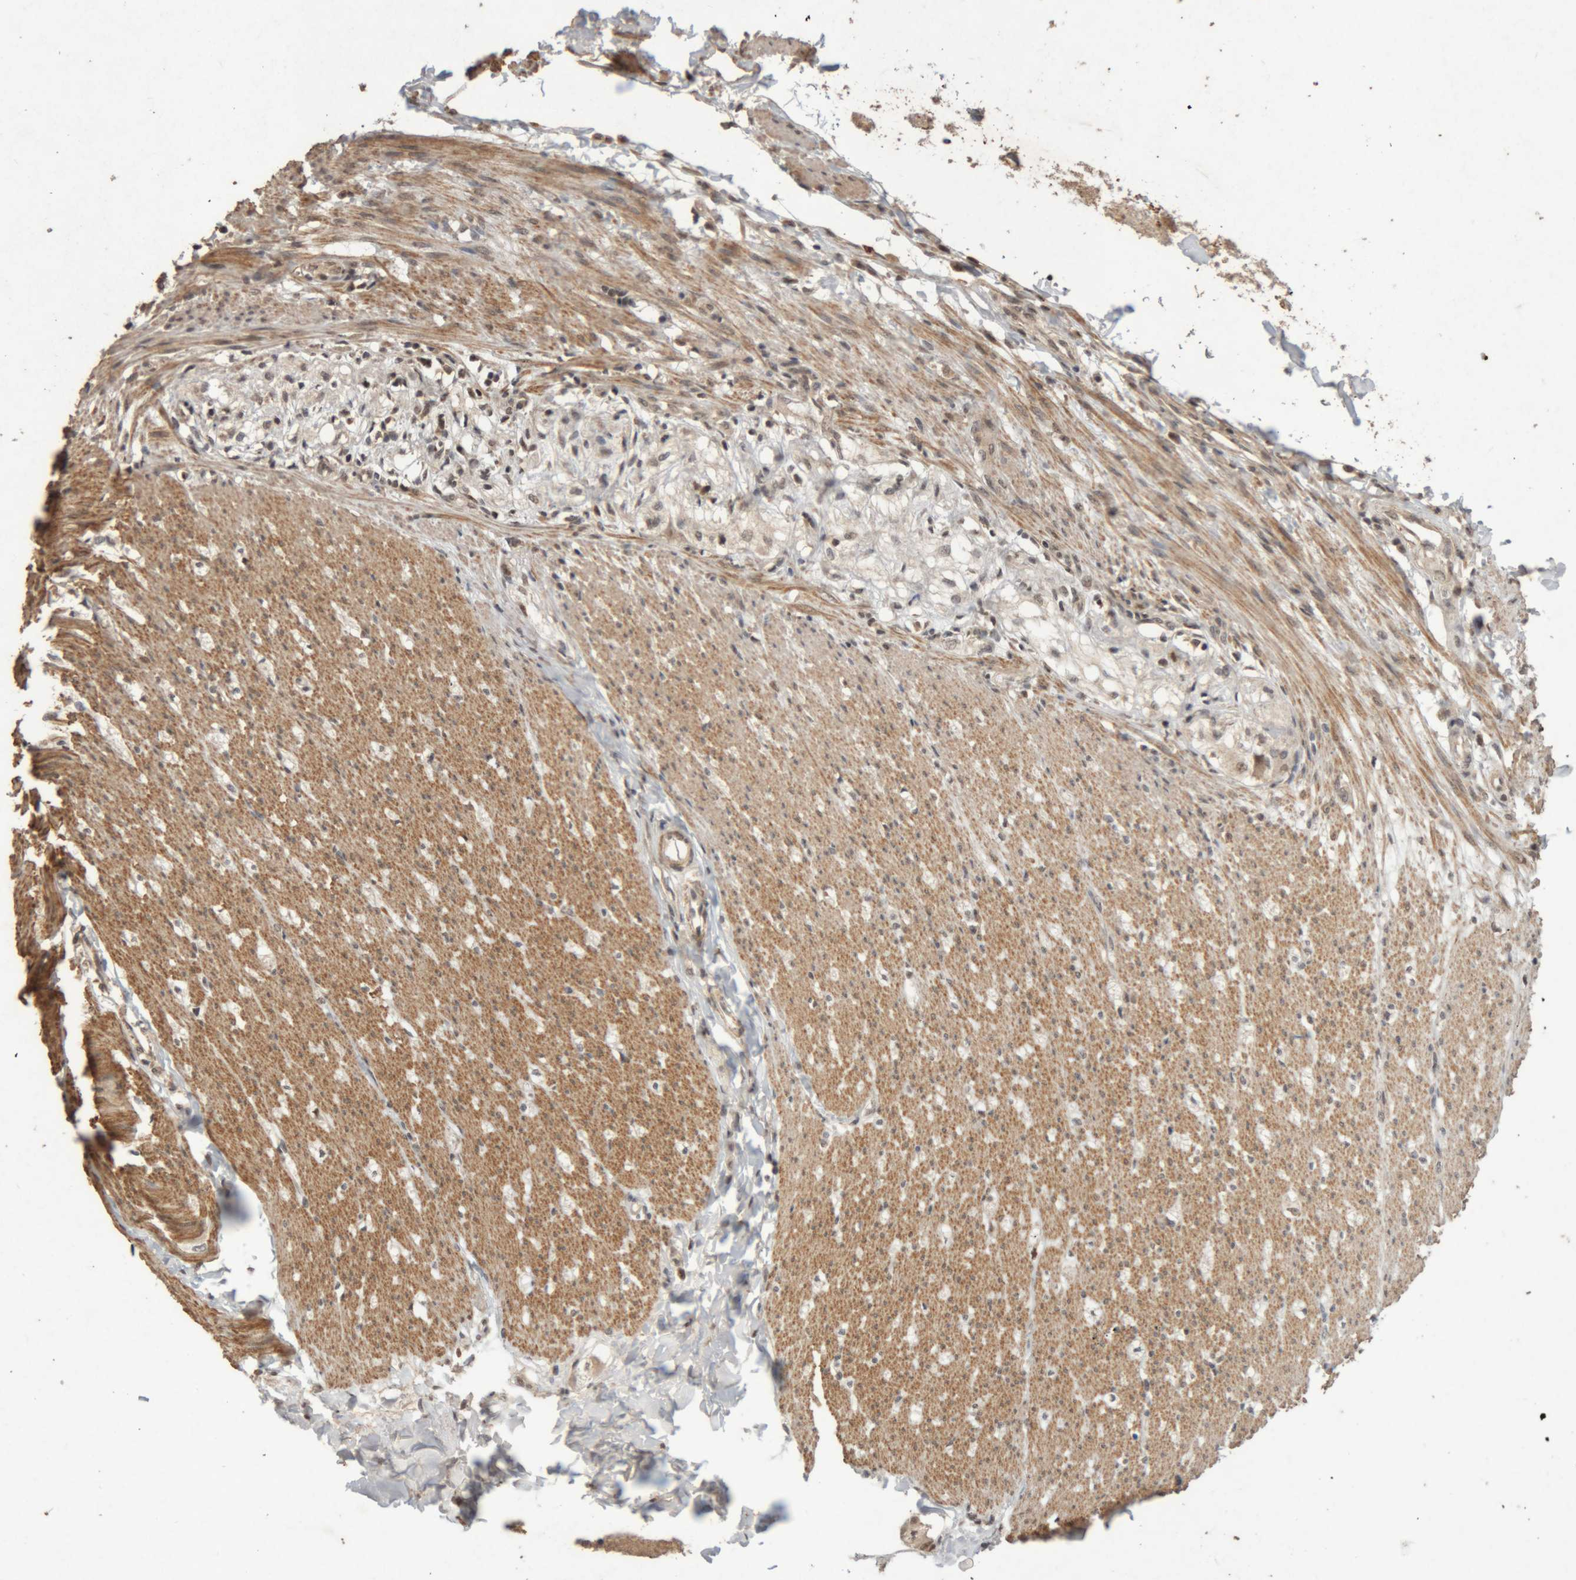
{"staining": {"intensity": "moderate", "quantity": ">75%", "location": "cytoplasmic/membranous"}, "tissue": "smooth muscle", "cell_type": "Smooth muscle cells", "image_type": "normal", "snomed": [{"axis": "morphology", "description": "Normal tissue, NOS"}, {"axis": "morphology", "description": "Adenocarcinoma, NOS"}, {"axis": "topography", "description": "Smooth muscle"}, {"axis": "topography", "description": "Colon"}], "caption": "A brown stain shows moderate cytoplasmic/membranous positivity of a protein in smooth muscle cells of normal smooth muscle. Immunohistochemistry stains the protein of interest in brown and the nuclei are stained blue.", "gene": "KEAP1", "patient": {"sex": "male", "age": 14}}